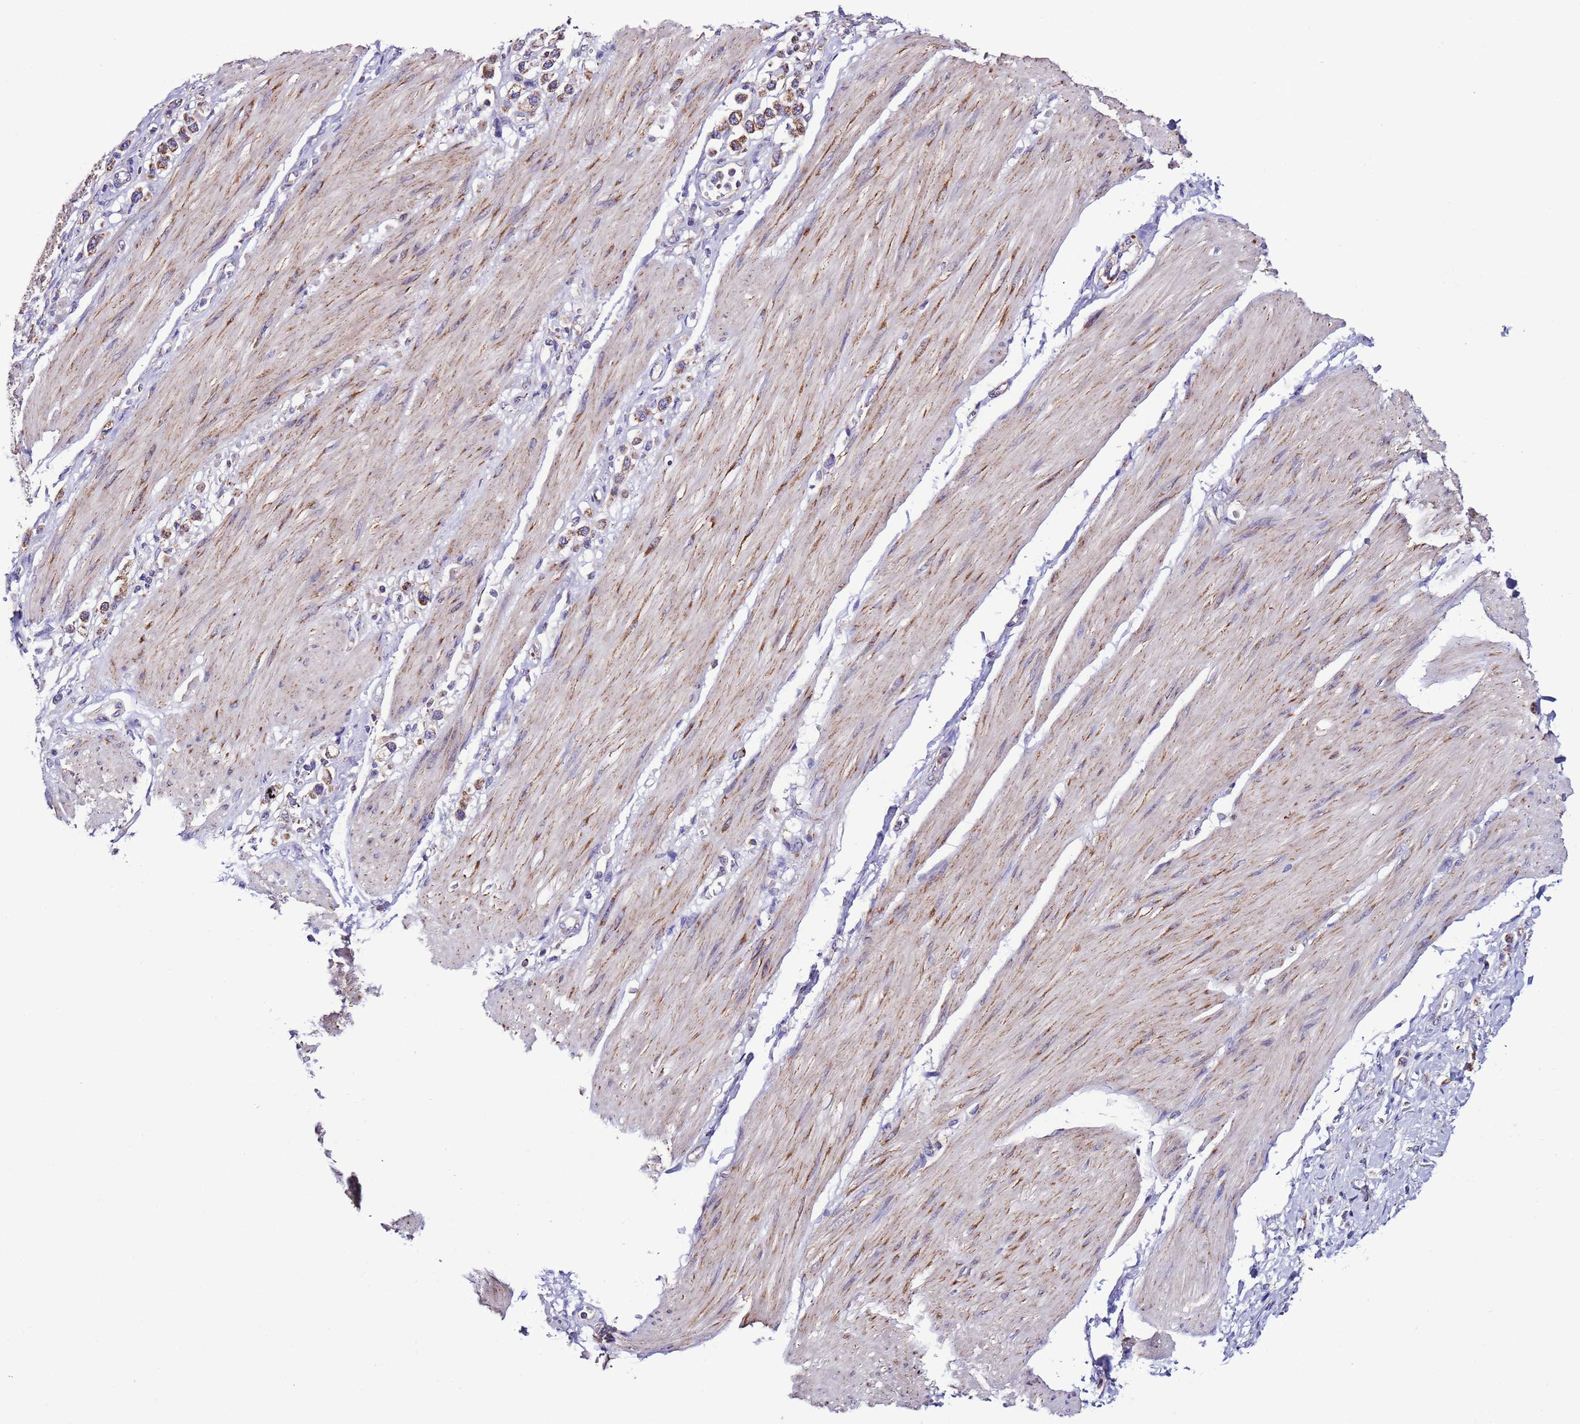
{"staining": {"intensity": "moderate", "quantity": ">75%", "location": "cytoplasmic/membranous"}, "tissue": "stomach cancer", "cell_type": "Tumor cells", "image_type": "cancer", "snomed": [{"axis": "morphology", "description": "Adenocarcinoma, NOS"}, {"axis": "topography", "description": "Stomach"}], "caption": "DAB immunohistochemical staining of human stomach adenocarcinoma displays moderate cytoplasmic/membranous protein positivity in about >75% of tumor cells. The staining was performed using DAB, with brown indicating positive protein expression. Nuclei are stained blue with hematoxylin.", "gene": "UEVLD", "patient": {"sex": "female", "age": 65}}